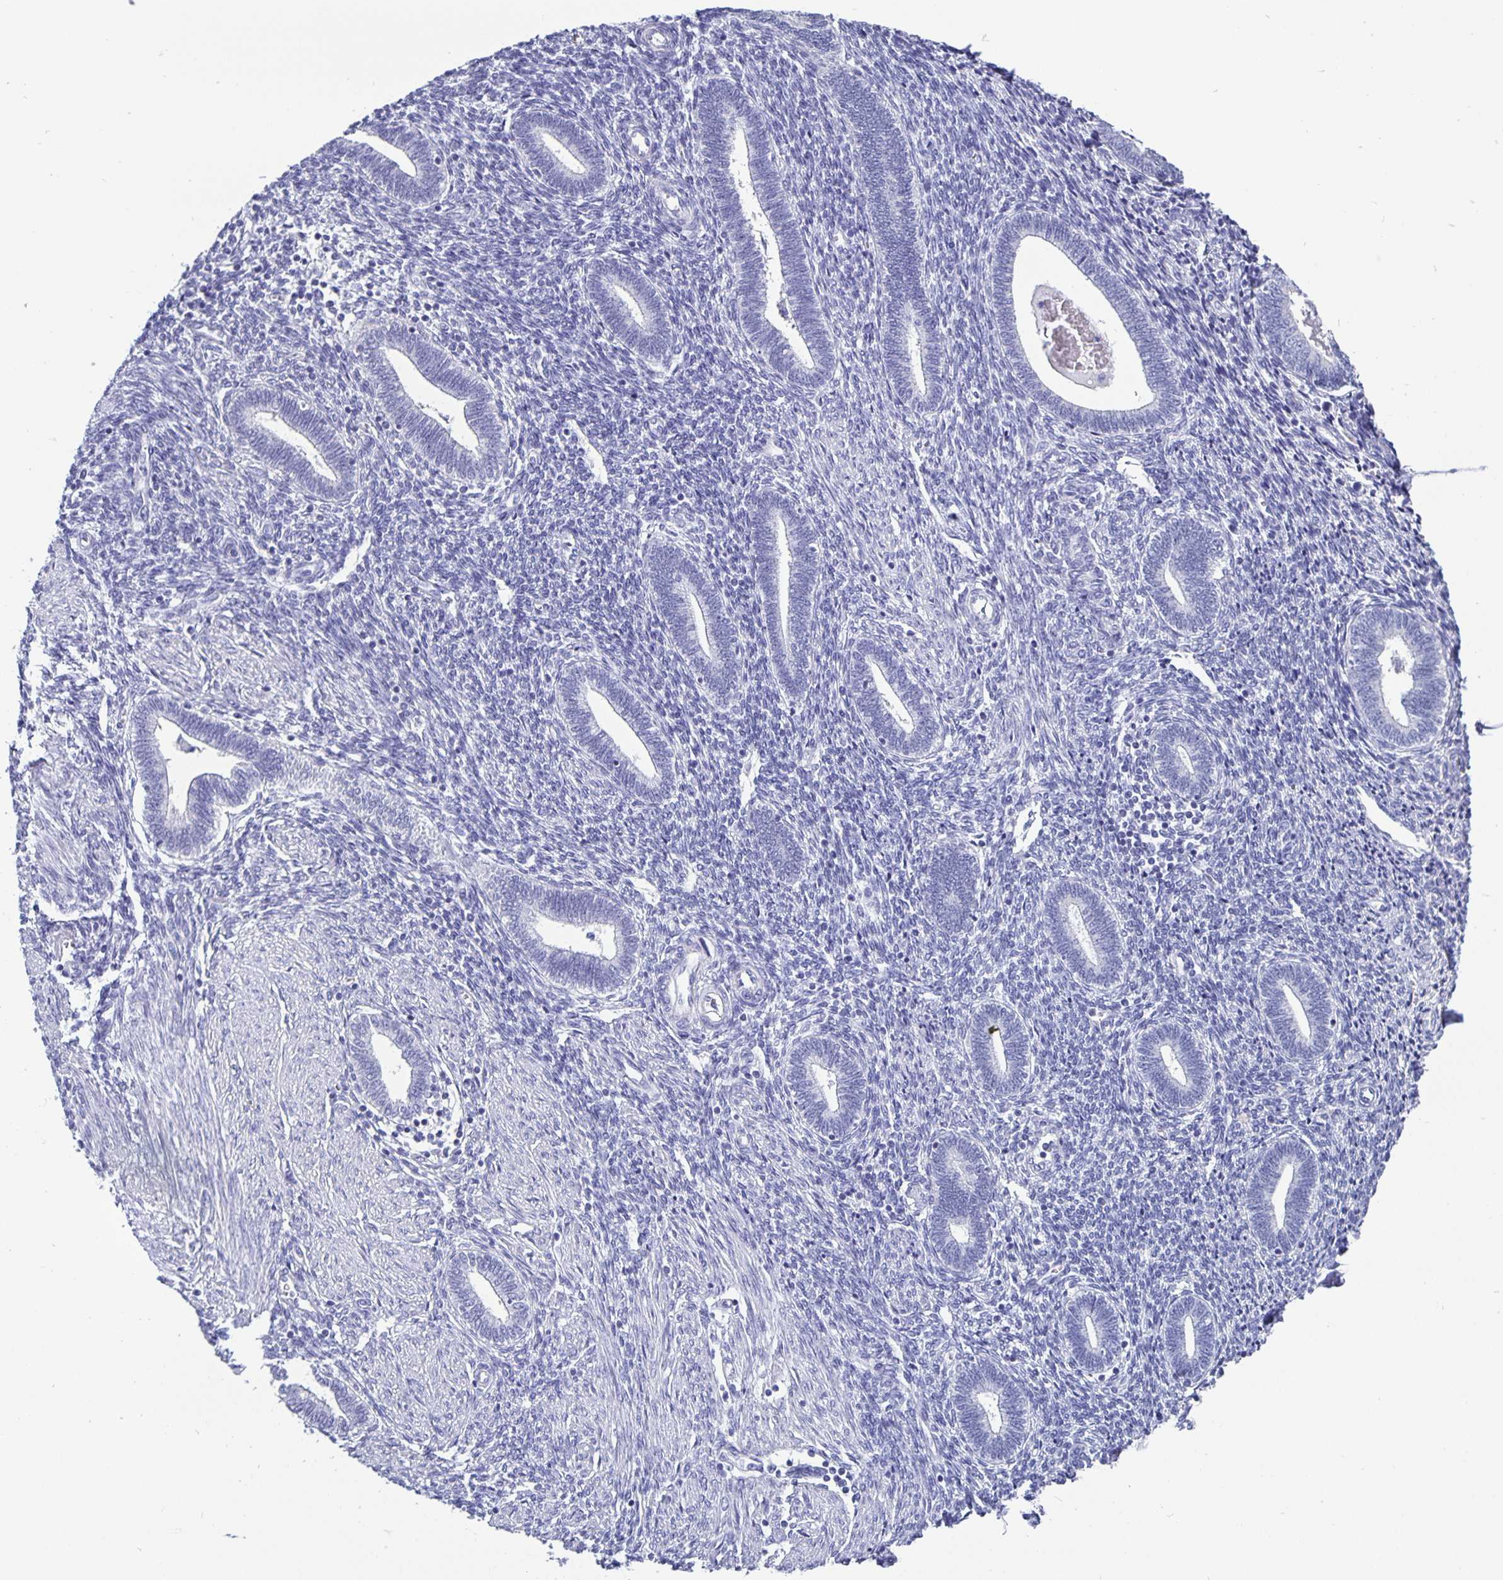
{"staining": {"intensity": "negative", "quantity": "none", "location": "none"}, "tissue": "endometrium", "cell_type": "Cells in endometrial stroma", "image_type": "normal", "snomed": [{"axis": "morphology", "description": "Normal tissue, NOS"}, {"axis": "topography", "description": "Endometrium"}], "caption": "Immunohistochemistry image of benign endometrium: endometrium stained with DAB displays no significant protein positivity in cells in endometrial stroma. (DAB immunohistochemistry, high magnification).", "gene": "ODF3B", "patient": {"sex": "female", "age": 42}}